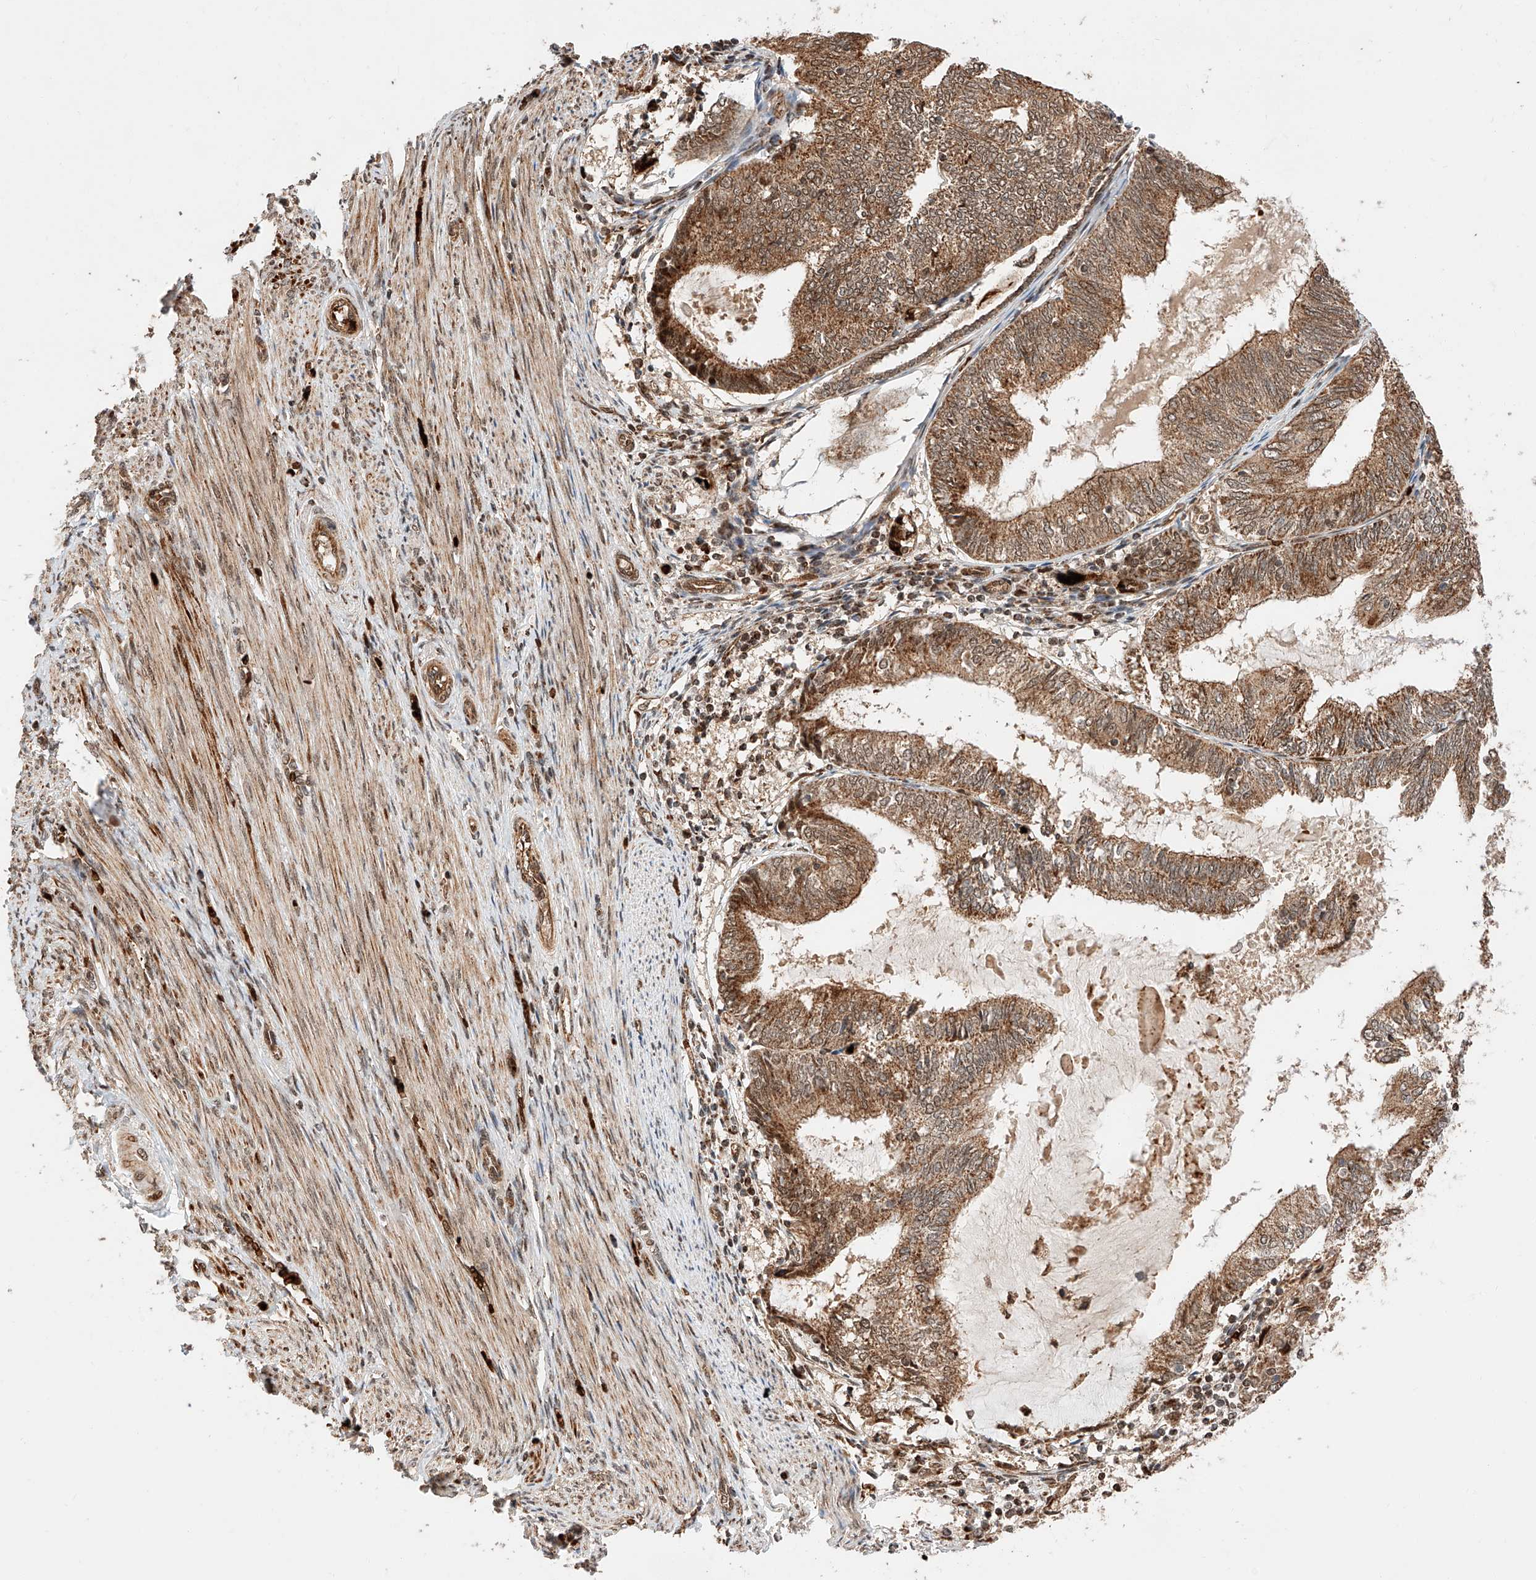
{"staining": {"intensity": "moderate", "quantity": ">75%", "location": "cytoplasmic/membranous"}, "tissue": "endometrial cancer", "cell_type": "Tumor cells", "image_type": "cancer", "snomed": [{"axis": "morphology", "description": "Adenocarcinoma, NOS"}, {"axis": "topography", "description": "Endometrium"}], "caption": "Human adenocarcinoma (endometrial) stained with a protein marker exhibits moderate staining in tumor cells.", "gene": "THTPA", "patient": {"sex": "female", "age": 81}}